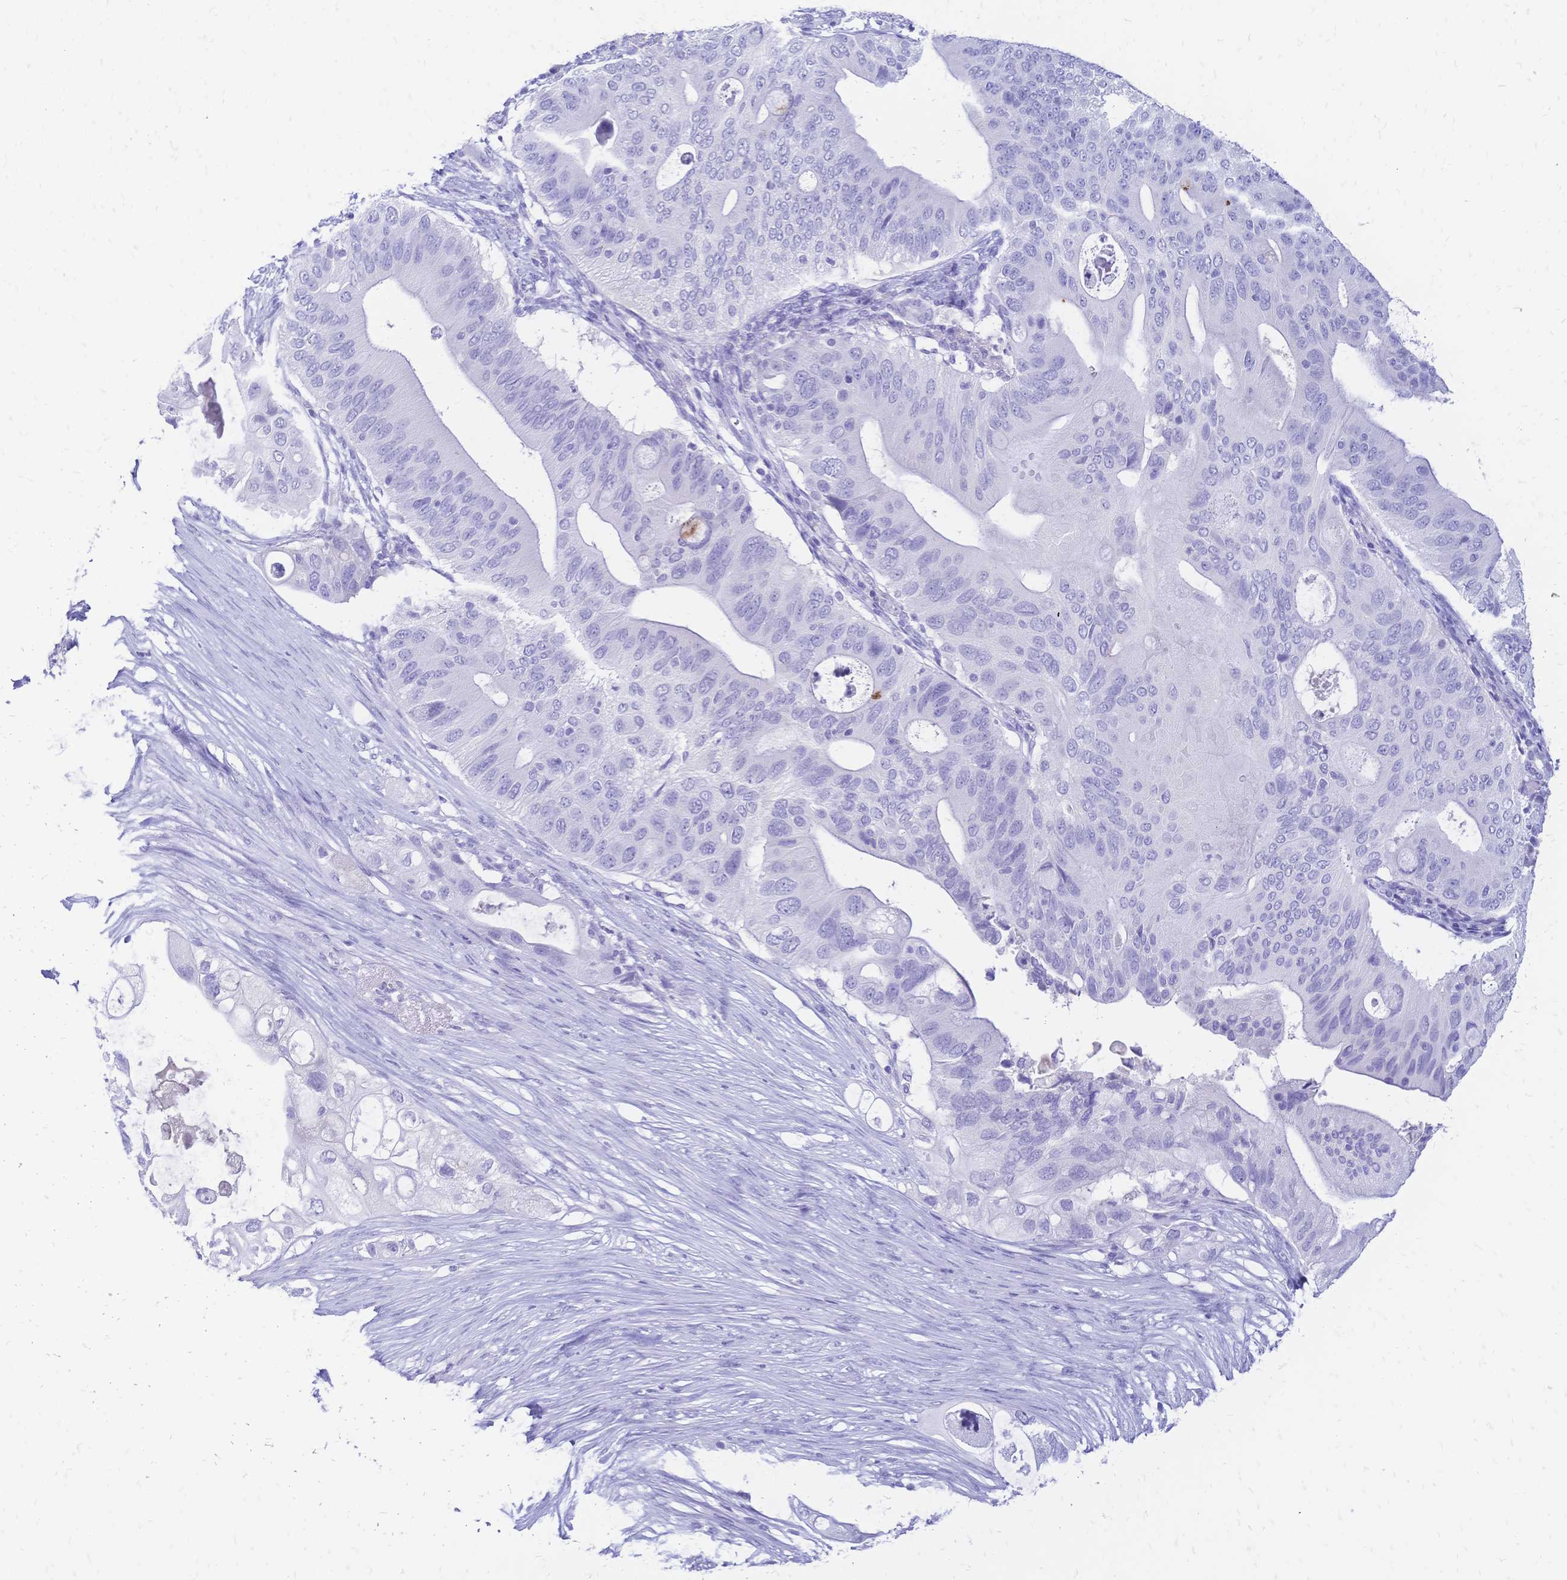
{"staining": {"intensity": "negative", "quantity": "none", "location": "none"}, "tissue": "pancreatic cancer", "cell_type": "Tumor cells", "image_type": "cancer", "snomed": [{"axis": "morphology", "description": "Adenocarcinoma, NOS"}, {"axis": "topography", "description": "Pancreas"}], "caption": "Micrograph shows no significant protein expression in tumor cells of adenocarcinoma (pancreatic).", "gene": "FA2H", "patient": {"sex": "female", "age": 72}}